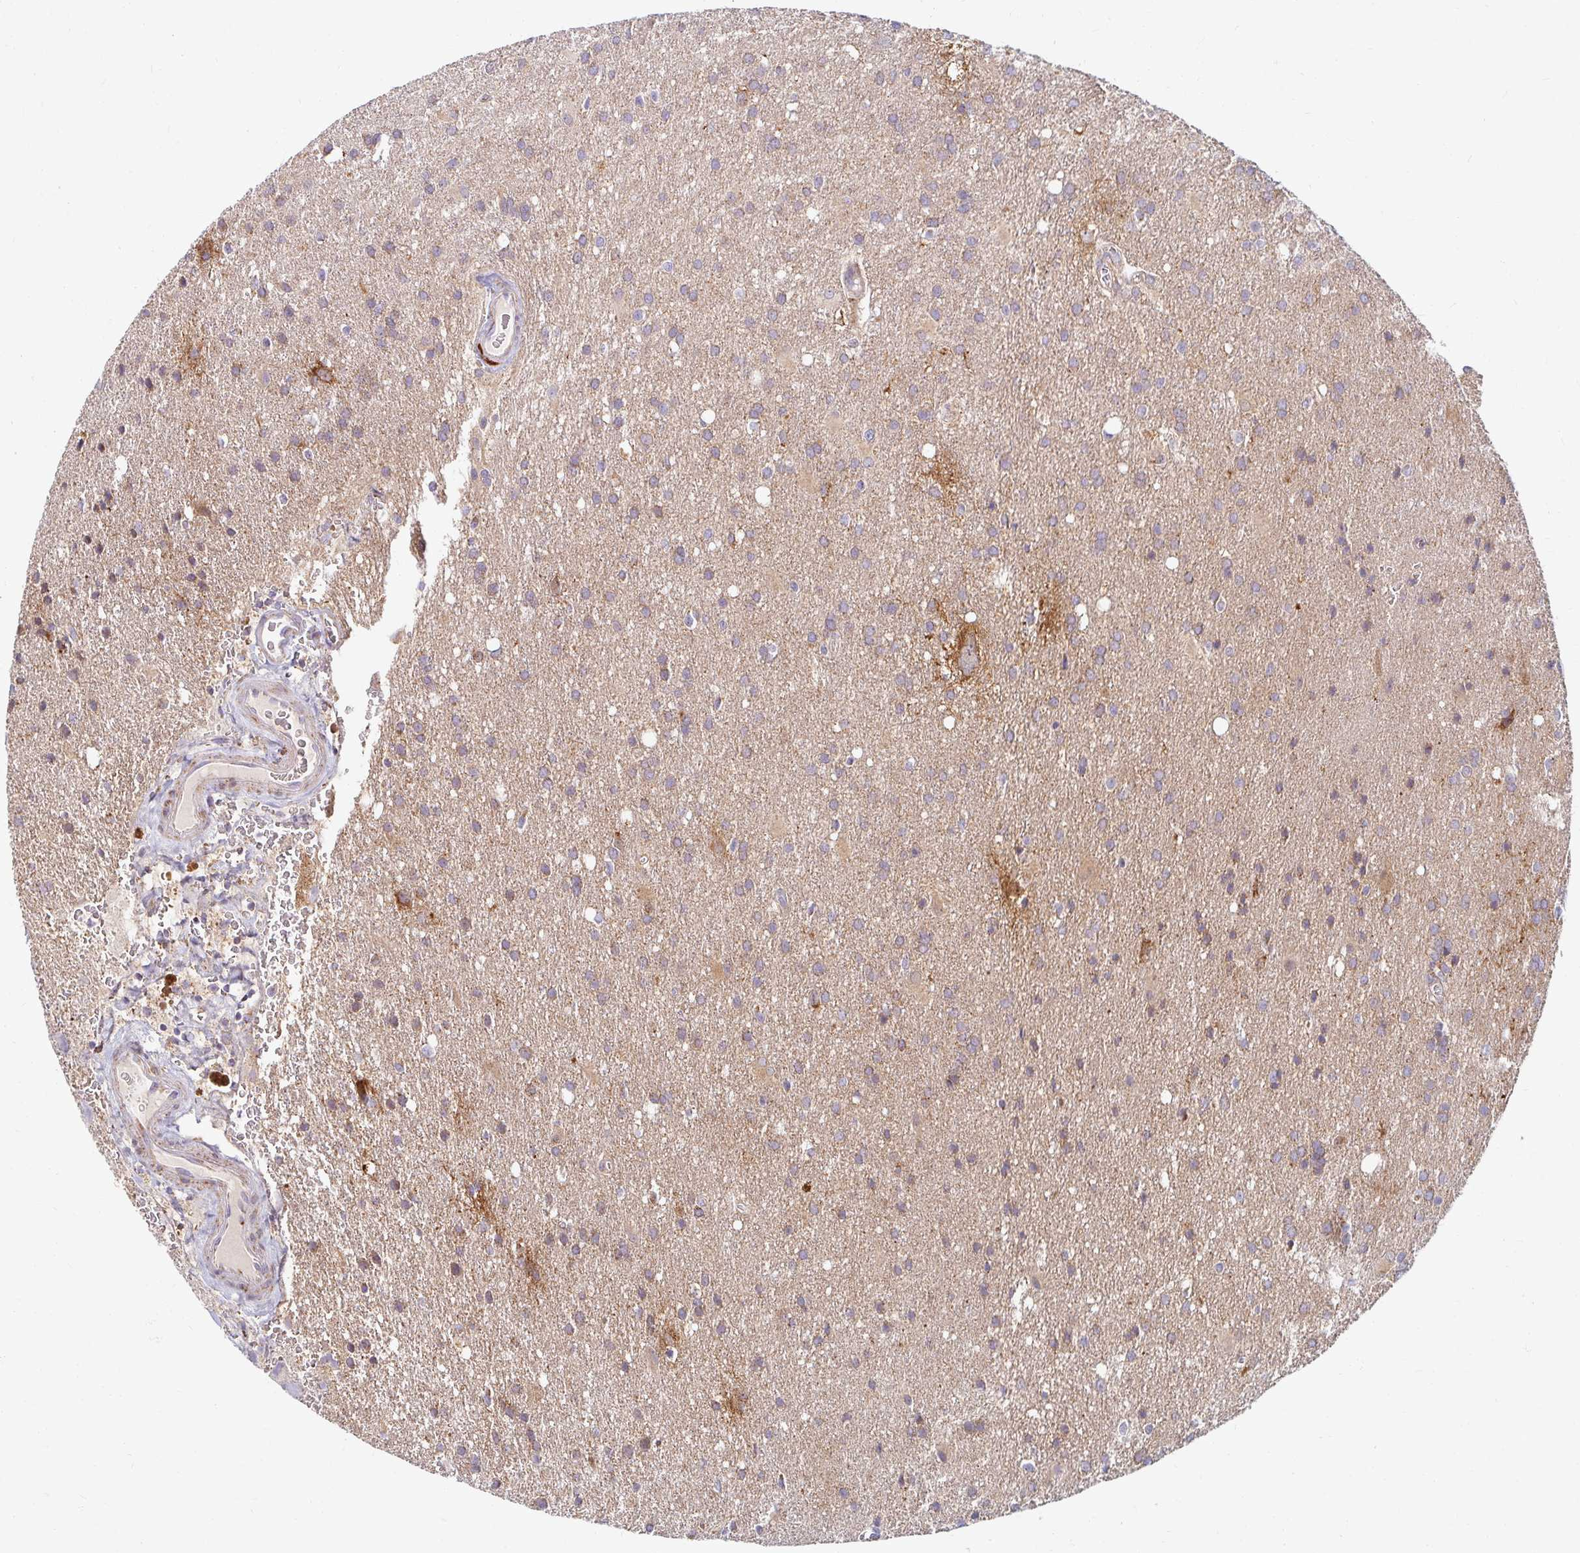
{"staining": {"intensity": "moderate", "quantity": "<25%", "location": "cytoplasmic/membranous"}, "tissue": "glioma", "cell_type": "Tumor cells", "image_type": "cancer", "snomed": [{"axis": "morphology", "description": "Glioma, malignant, Low grade"}, {"axis": "topography", "description": "Brain"}], "caption": "The photomicrograph demonstrates a brown stain indicating the presence of a protein in the cytoplasmic/membranous of tumor cells in glioma.", "gene": "SKP2", "patient": {"sex": "male", "age": 66}}